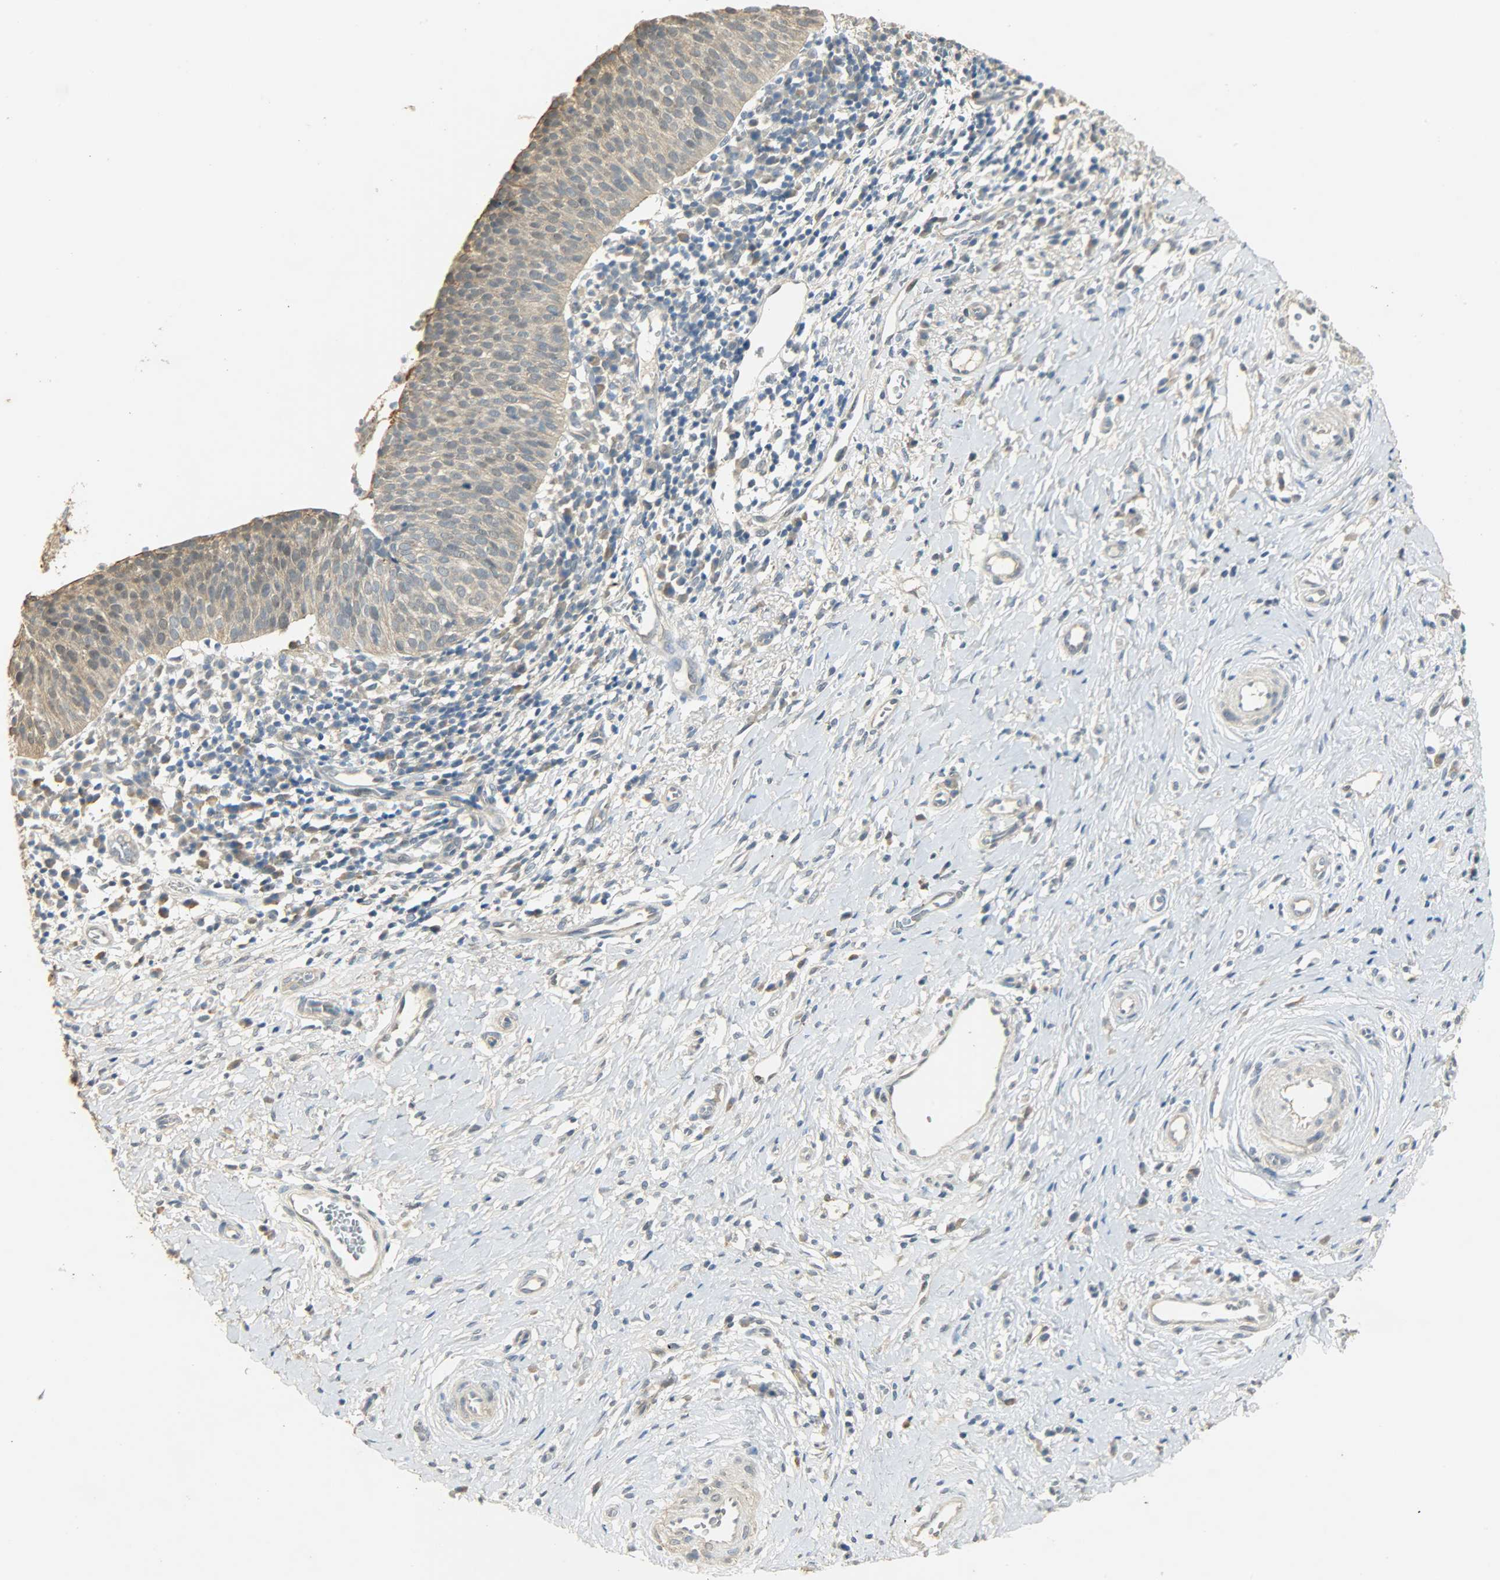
{"staining": {"intensity": "moderate", "quantity": ">75%", "location": "cytoplasmic/membranous"}, "tissue": "cervical cancer", "cell_type": "Tumor cells", "image_type": "cancer", "snomed": [{"axis": "morphology", "description": "Normal tissue, NOS"}, {"axis": "morphology", "description": "Squamous cell carcinoma, NOS"}, {"axis": "topography", "description": "Cervix"}], "caption": "Brown immunohistochemical staining in cervical cancer (squamous cell carcinoma) exhibits moderate cytoplasmic/membranous staining in approximately >75% of tumor cells.", "gene": "USP13", "patient": {"sex": "female", "age": 39}}